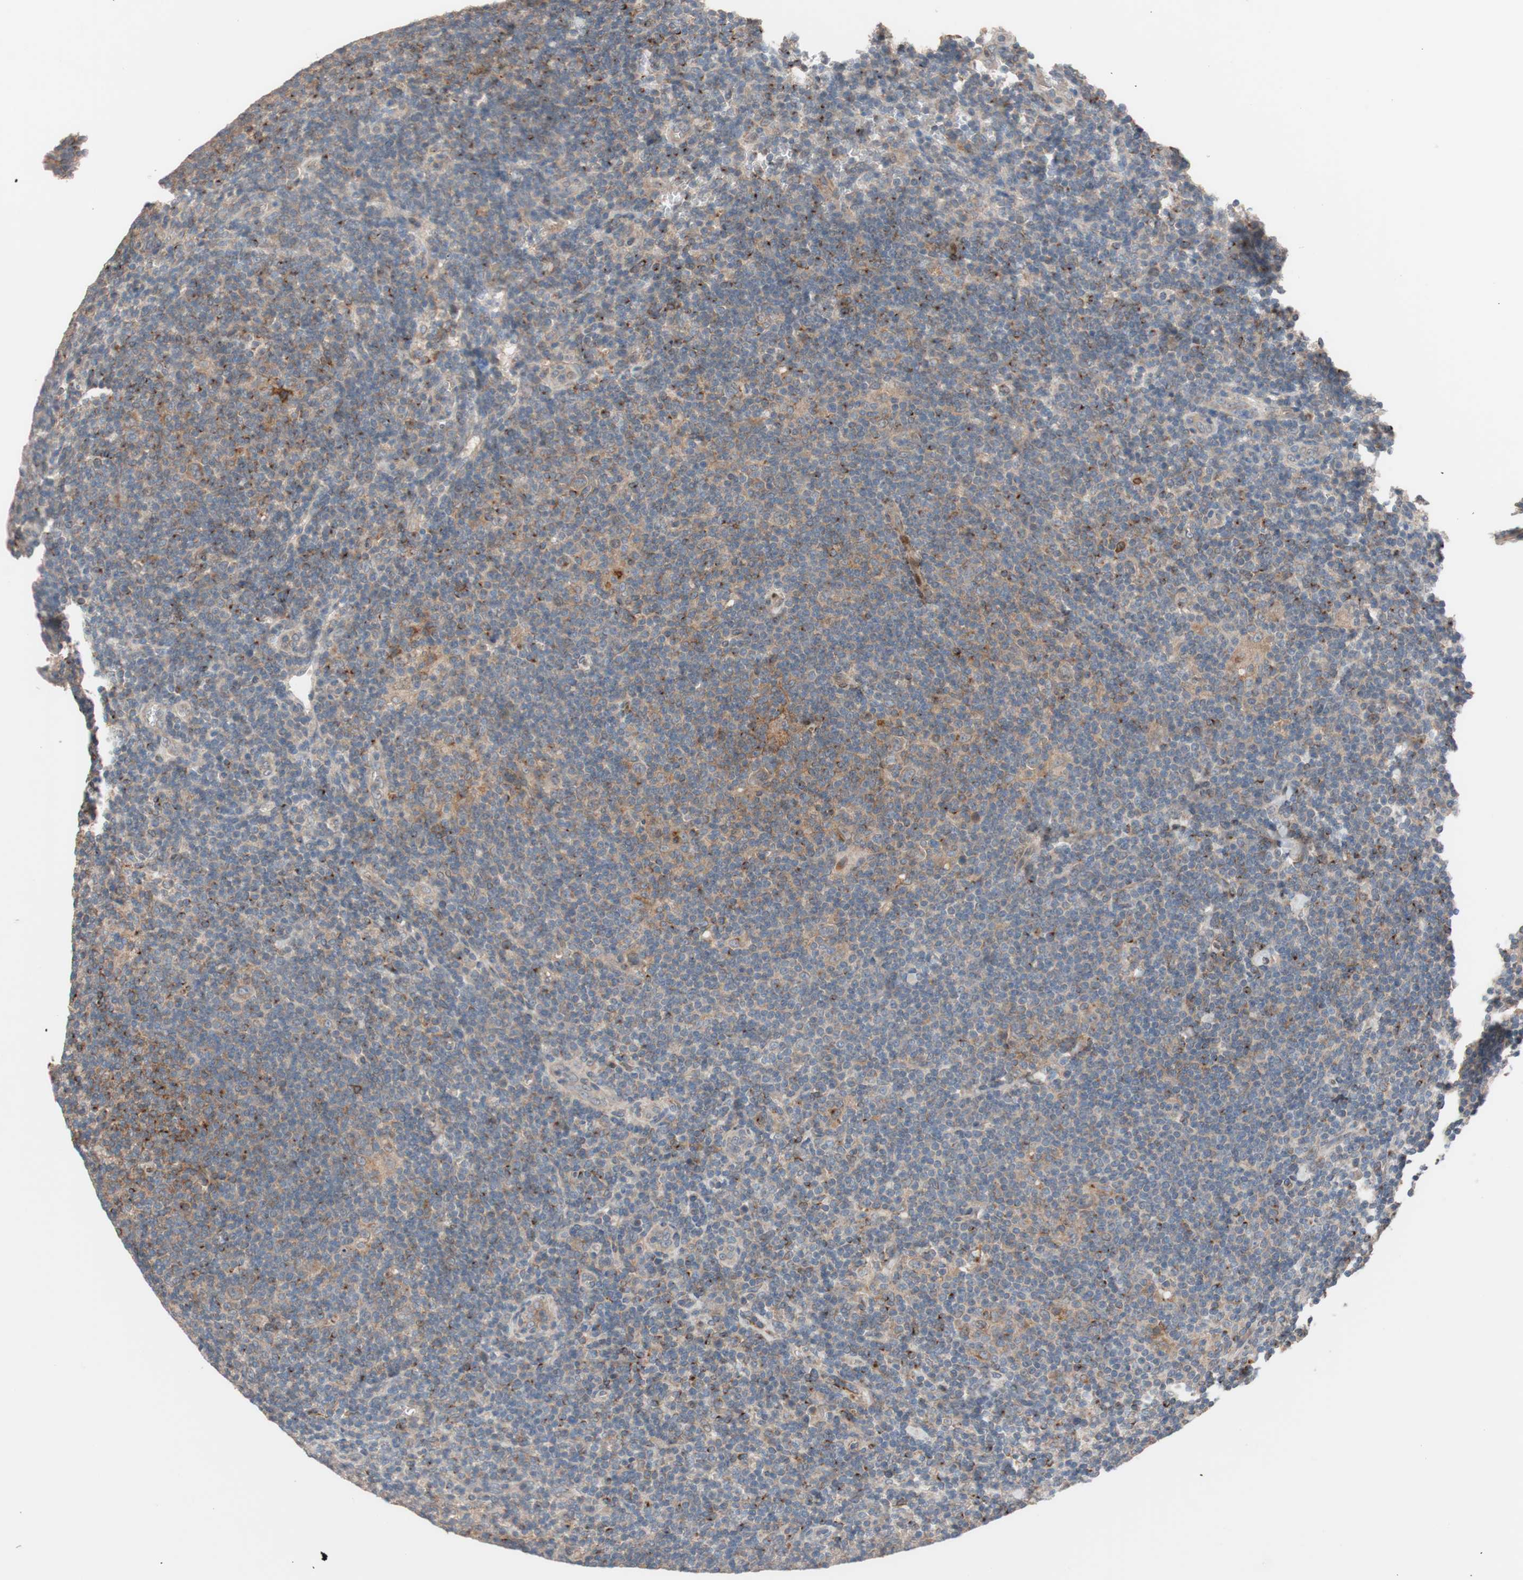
{"staining": {"intensity": "moderate", "quantity": "25%-75%", "location": "cytoplasmic/membranous"}, "tissue": "lymphoma", "cell_type": "Tumor cells", "image_type": "cancer", "snomed": [{"axis": "morphology", "description": "Hodgkin's disease, NOS"}, {"axis": "topography", "description": "Lymph node"}], "caption": "The micrograph displays immunohistochemical staining of lymphoma. There is moderate cytoplasmic/membranous expression is appreciated in about 25%-75% of tumor cells.", "gene": "SDC4", "patient": {"sex": "female", "age": 57}}